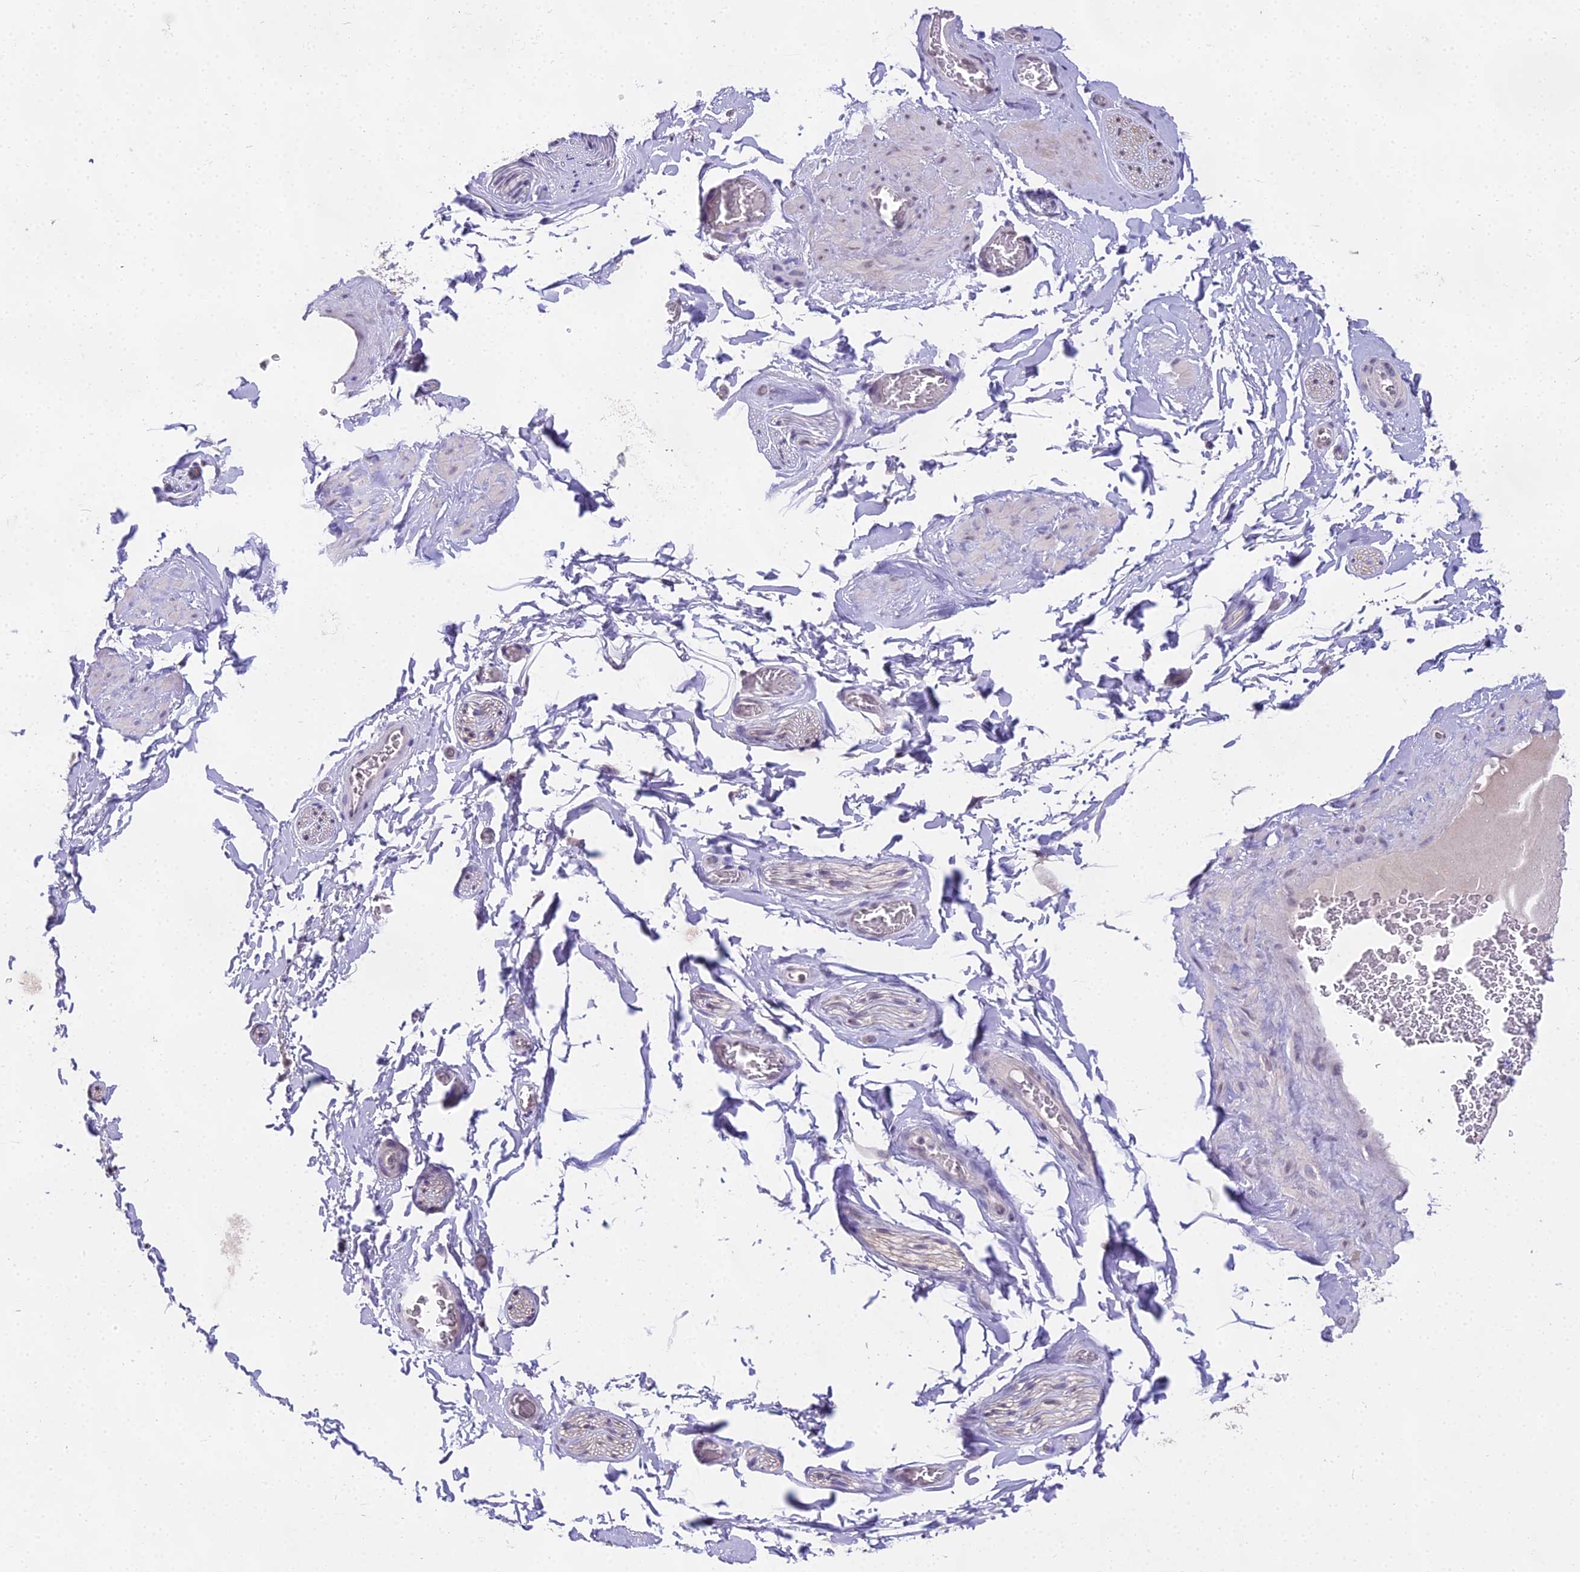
{"staining": {"intensity": "negative", "quantity": "none", "location": "none"}, "tissue": "adipose tissue", "cell_type": "Adipocytes", "image_type": "normal", "snomed": [{"axis": "morphology", "description": "Normal tissue, NOS"}, {"axis": "topography", "description": "Soft tissue"}, {"axis": "topography", "description": "Adipose tissue"}, {"axis": "topography", "description": "Vascular tissue"}, {"axis": "topography", "description": "Peripheral nerve tissue"}], "caption": "Human adipose tissue stained for a protein using immunohistochemistry (IHC) displays no positivity in adipocytes.", "gene": "MAT2A", "patient": {"sex": "male", "age": 46}}